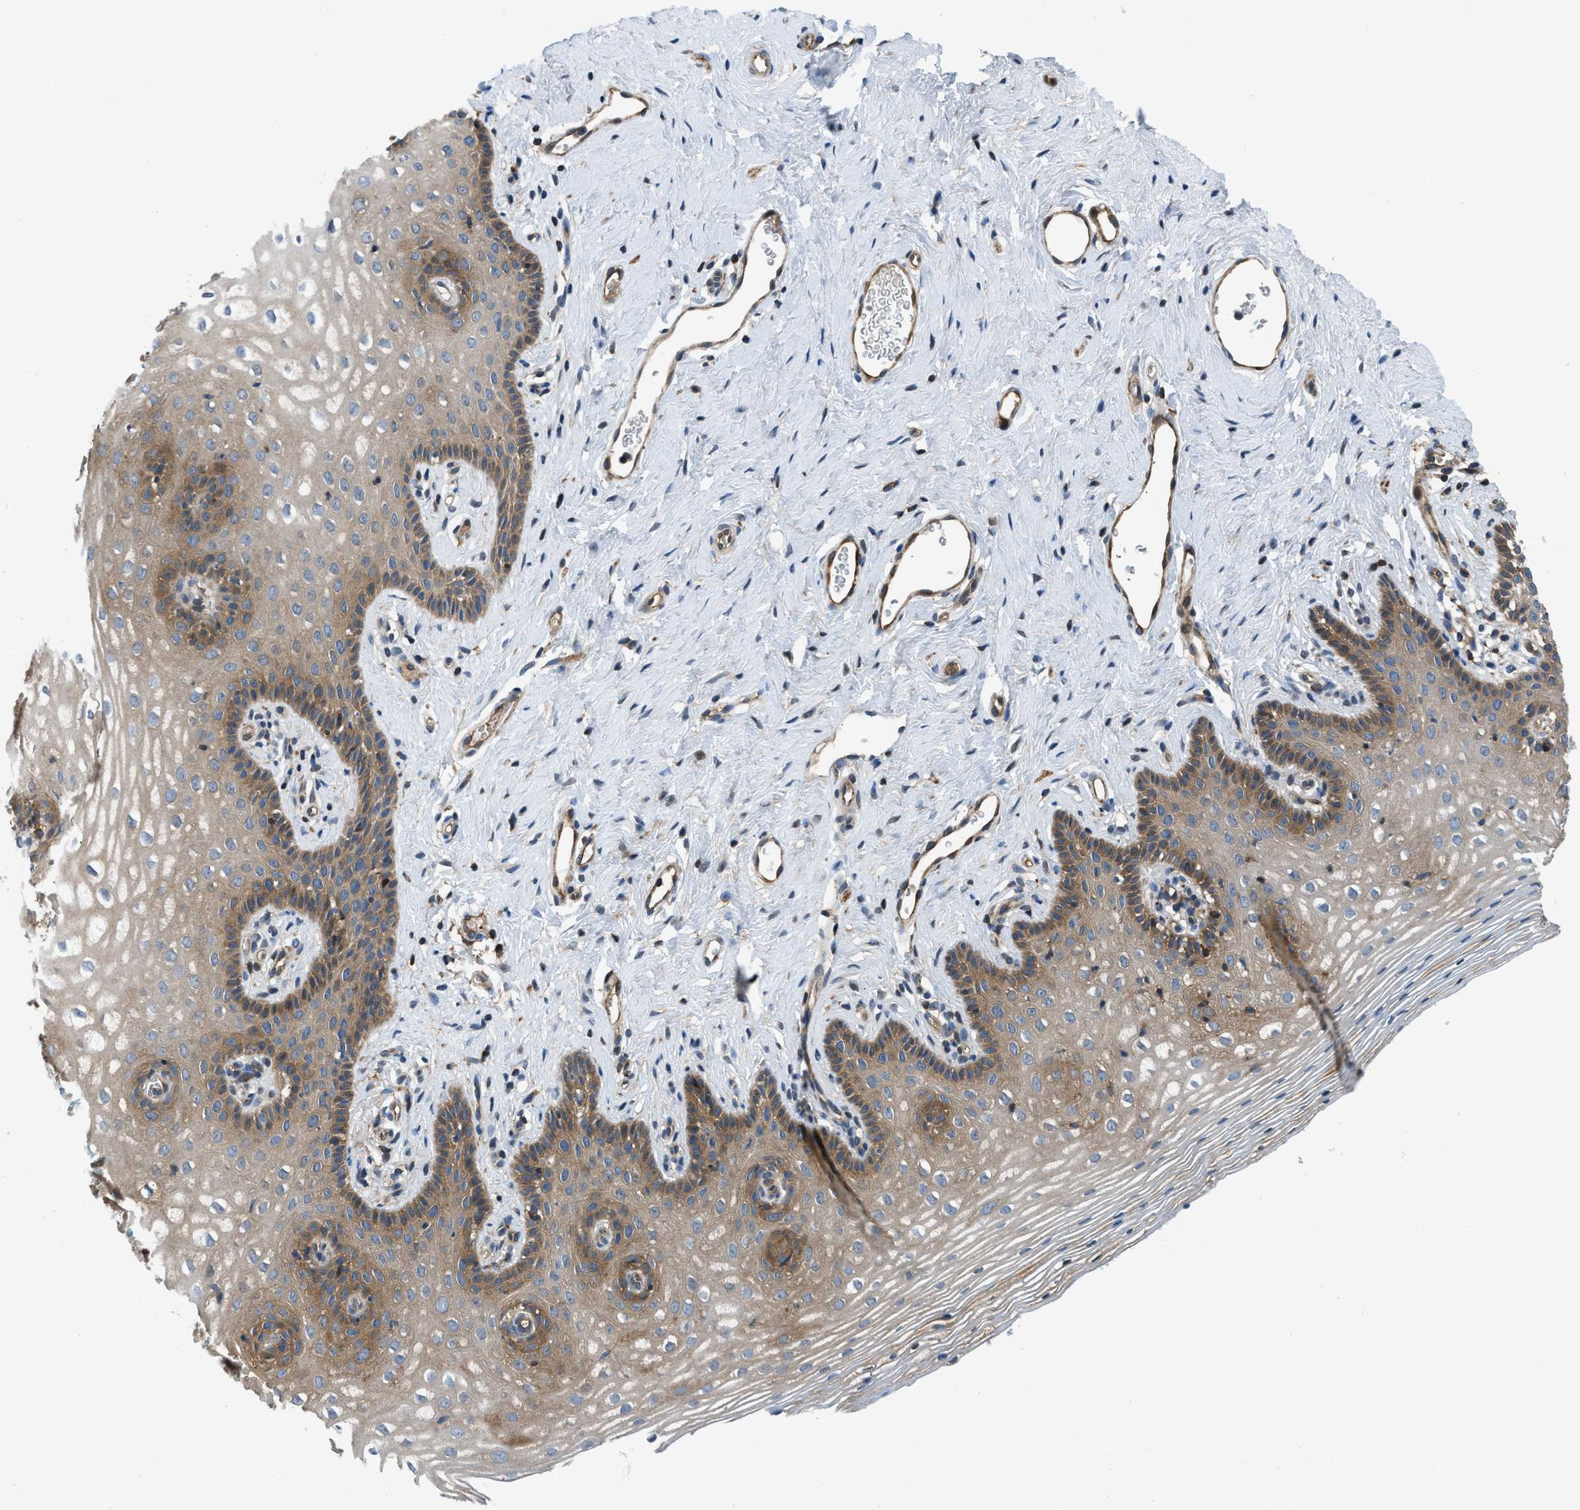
{"staining": {"intensity": "moderate", "quantity": "25%-75%", "location": "cytoplasmic/membranous"}, "tissue": "vagina", "cell_type": "Squamous epithelial cells", "image_type": "normal", "snomed": [{"axis": "morphology", "description": "Normal tissue, NOS"}, {"axis": "topography", "description": "Vagina"}], "caption": "Protein analysis of normal vagina exhibits moderate cytoplasmic/membranous staining in approximately 25%-75% of squamous epithelial cells. (DAB (3,3'-diaminobenzidine) IHC with brightfield microscopy, high magnification).", "gene": "PFKP", "patient": {"sex": "female", "age": 32}}